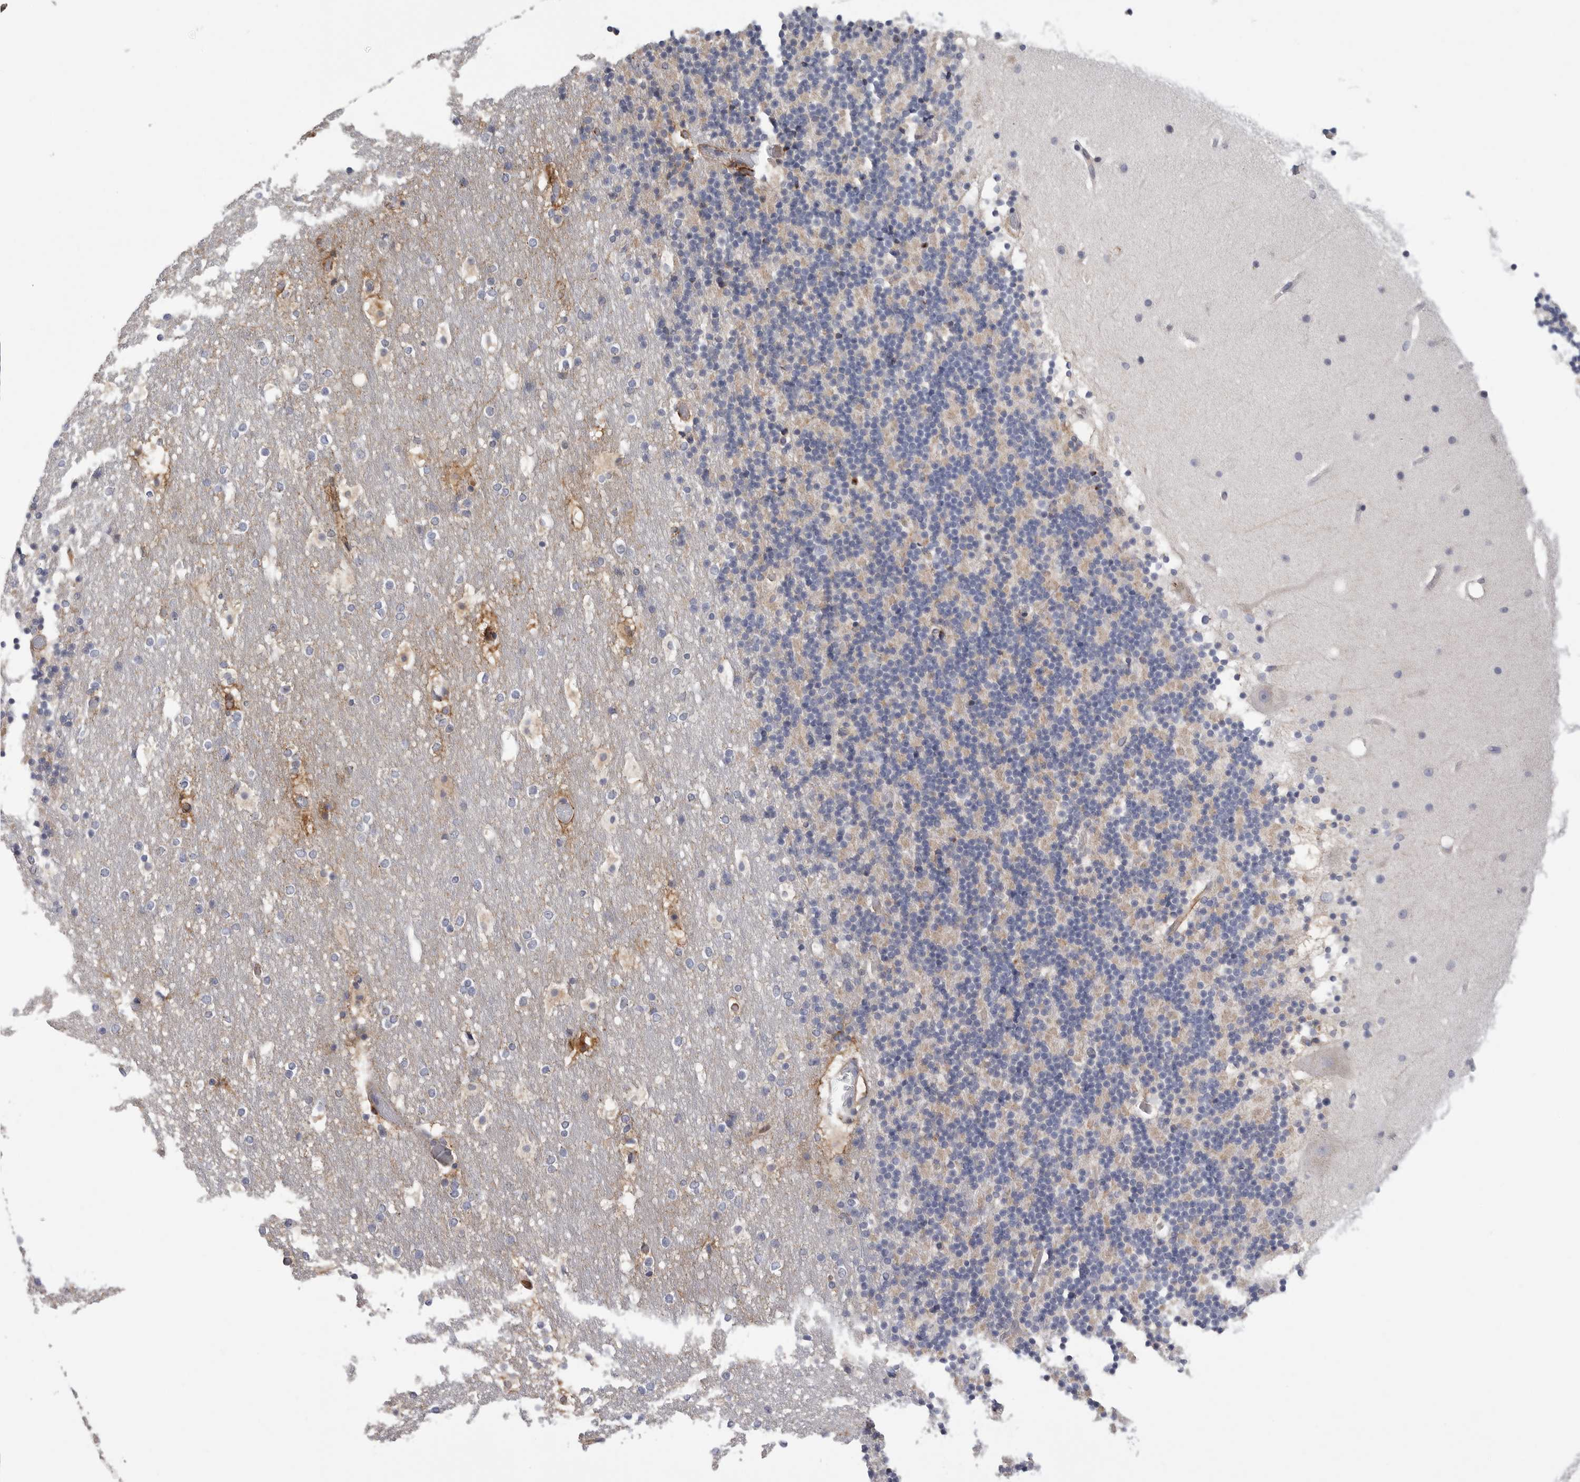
{"staining": {"intensity": "weak", "quantity": "25%-75%", "location": "cytoplasmic/membranous"}, "tissue": "cerebellum", "cell_type": "Cells in granular layer", "image_type": "normal", "snomed": [{"axis": "morphology", "description": "Normal tissue, NOS"}, {"axis": "topography", "description": "Cerebellum"}], "caption": "Cells in granular layer exhibit low levels of weak cytoplasmic/membranous positivity in approximately 25%-75% of cells in unremarkable human cerebellum.", "gene": "SDC3", "patient": {"sex": "male", "age": 57}}